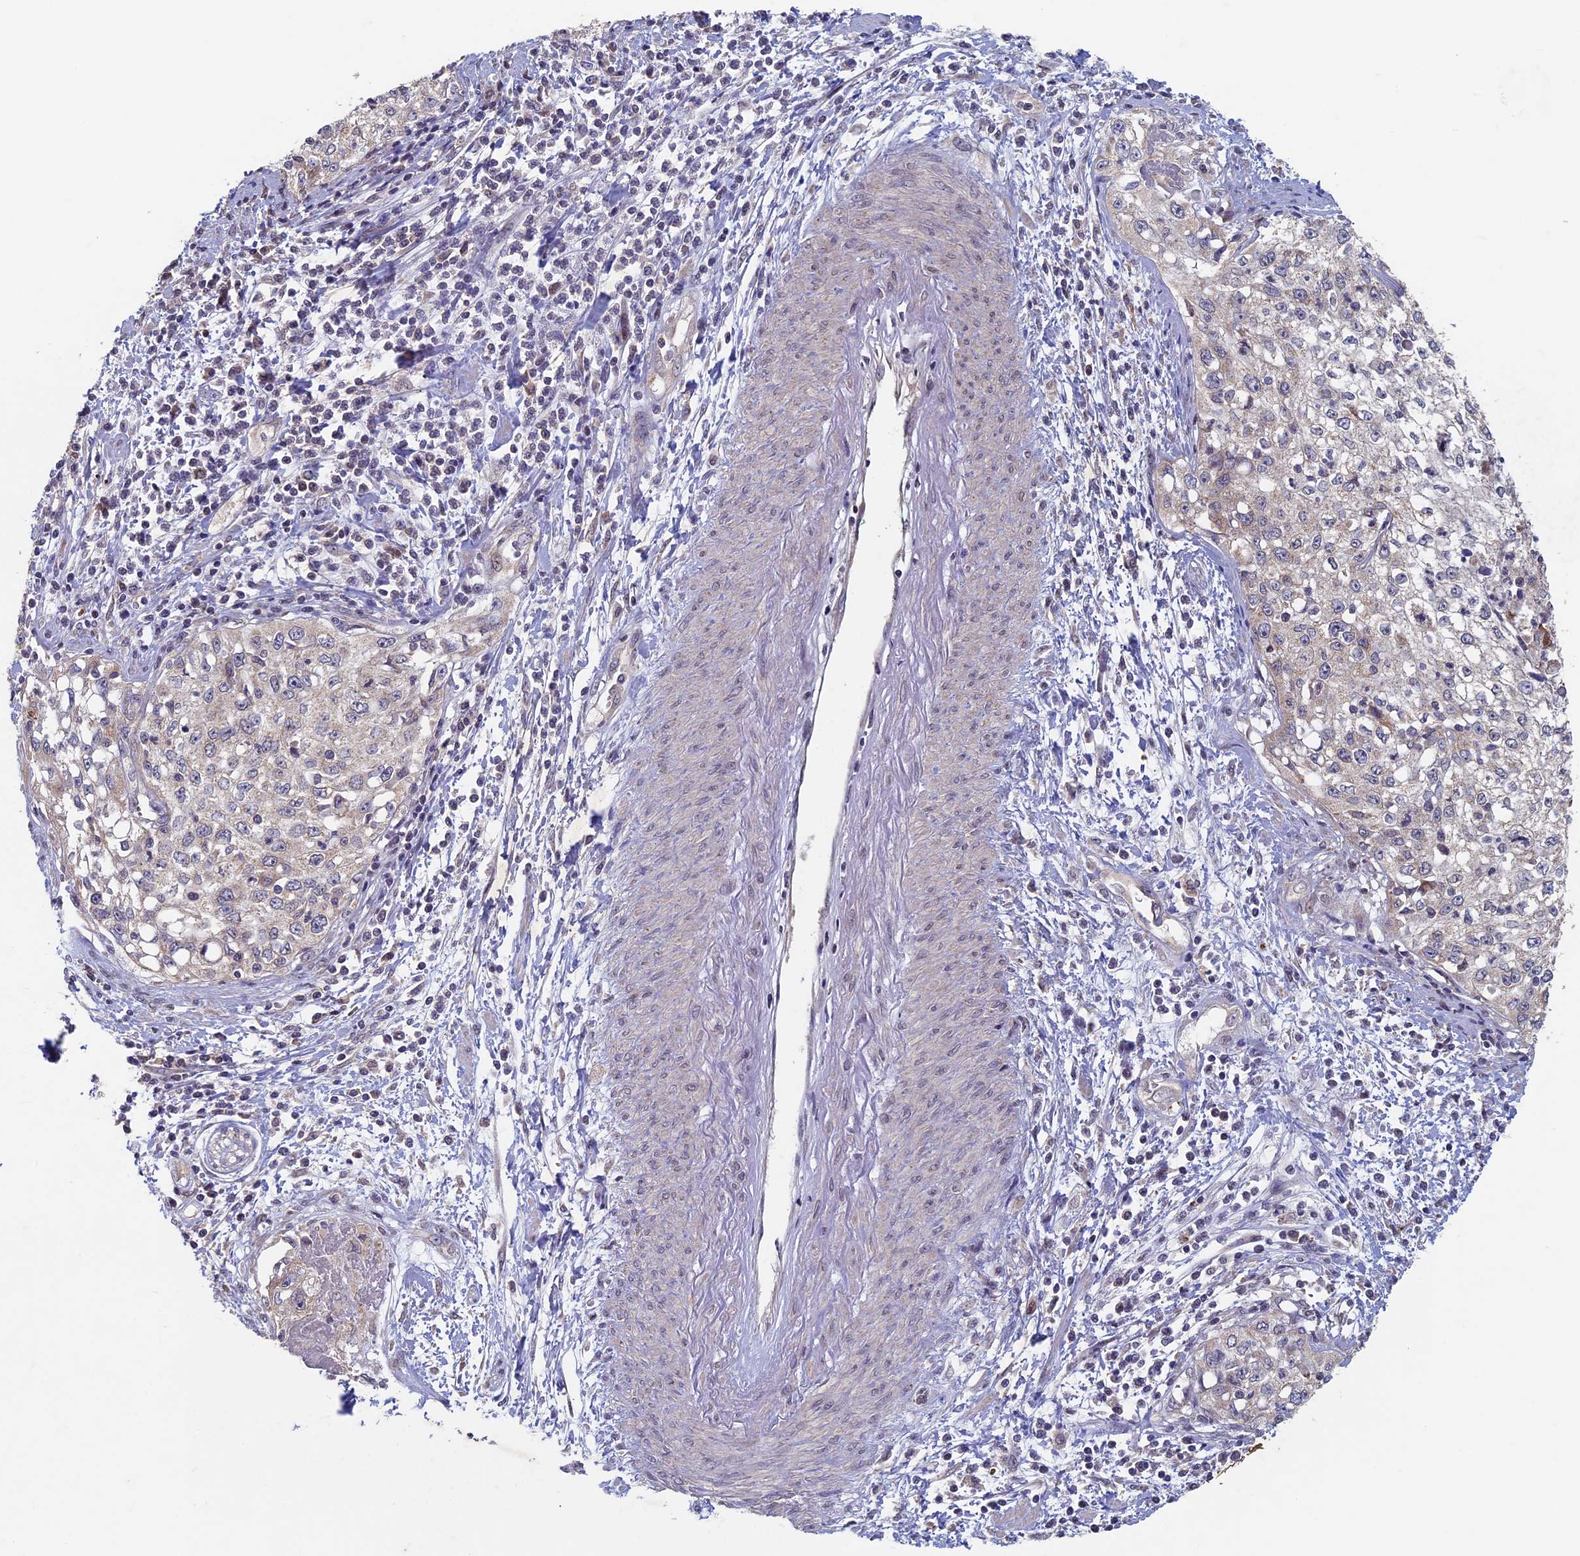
{"staining": {"intensity": "weak", "quantity": "25%-75%", "location": "cytoplasmic/membranous"}, "tissue": "cervical cancer", "cell_type": "Tumor cells", "image_type": "cancer", "snomed": [{"axis": "morphology", "description": "Squamous cell carcinoma, NOS"}, {"axis": "topography", "description": "Cervix"}], "caption": "Cervical cancer stained for a protein (brown) shows weak cytoplasmic/membranous positive positivity in approximately 25%-75% of tumor cells.", "gene": "RCCD1", "patient": {"sex": "female", "age": 57}}